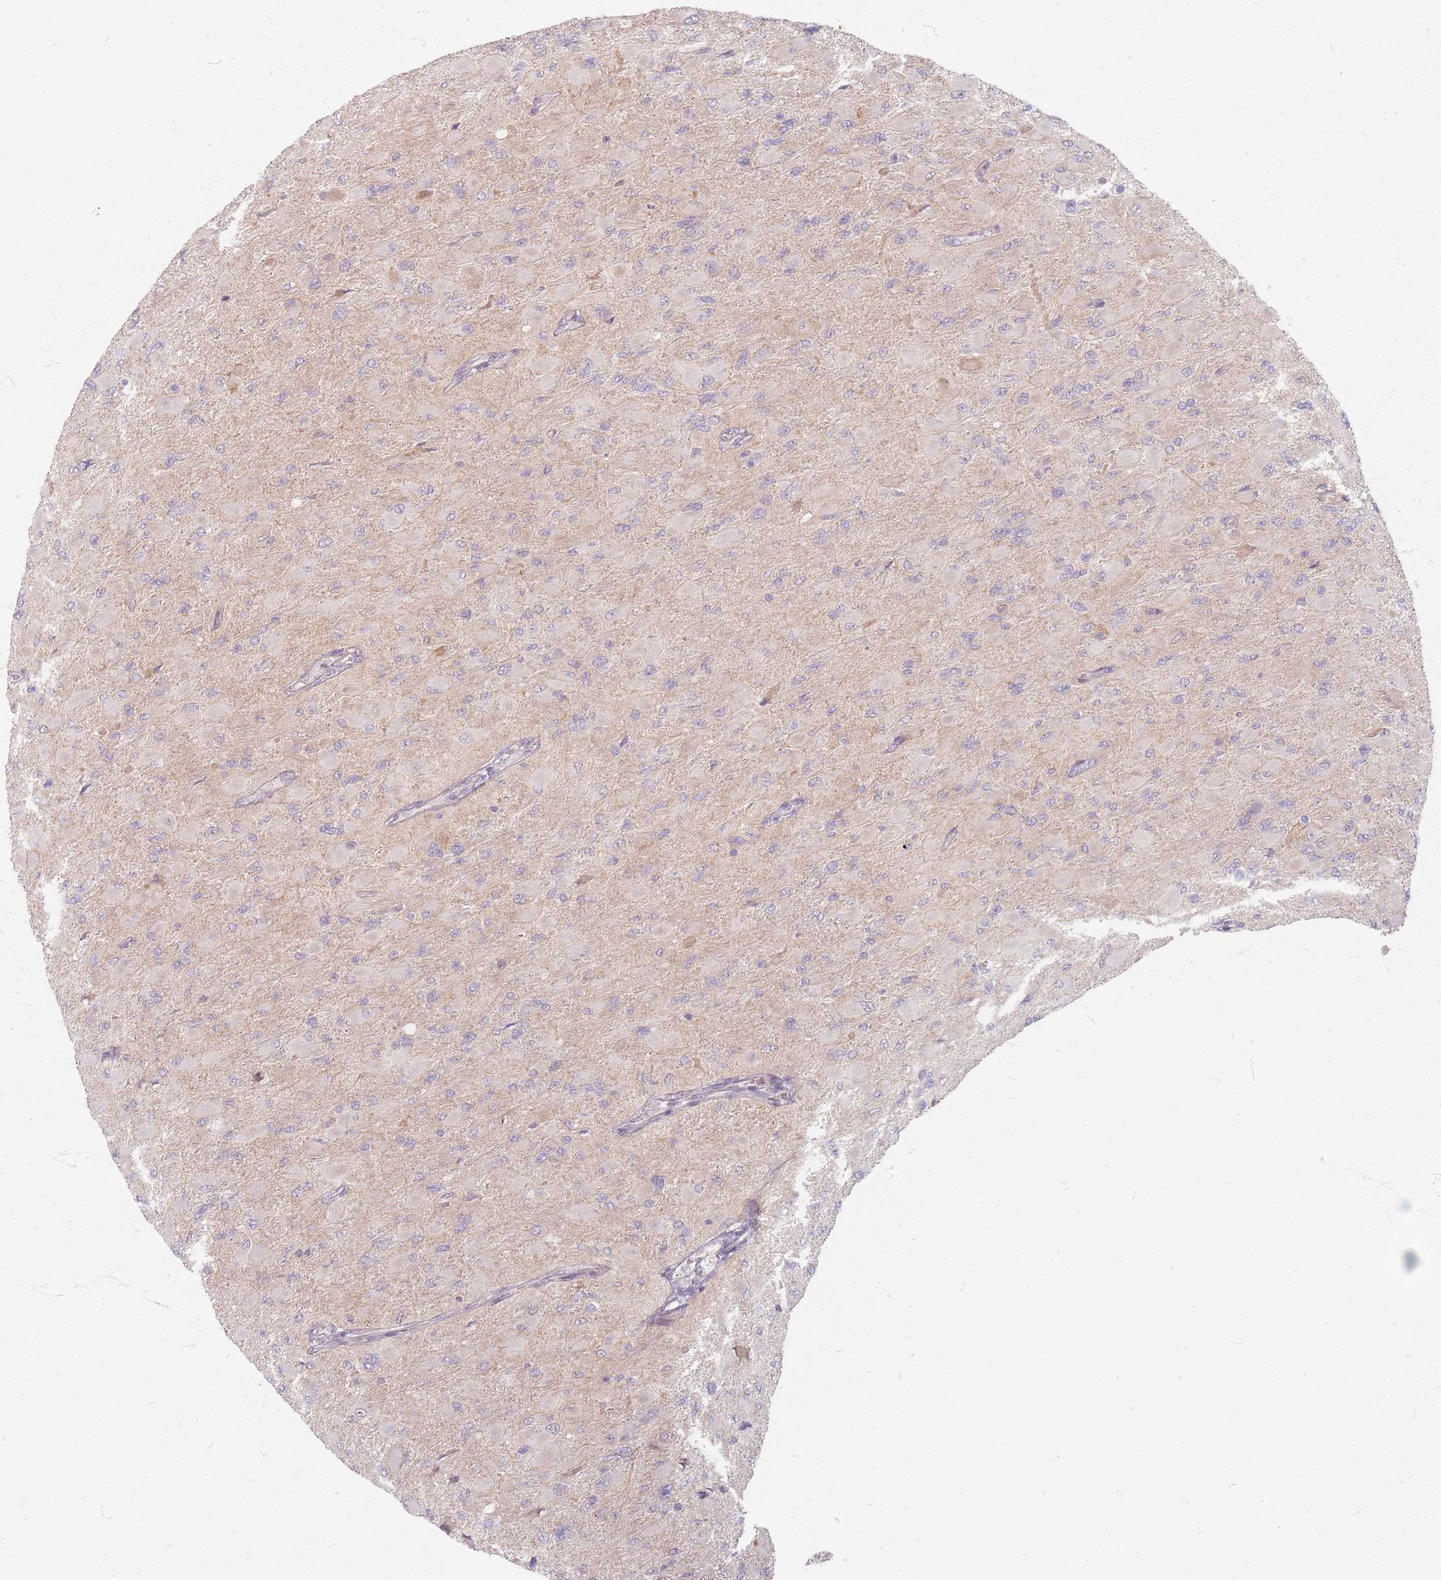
{"staining": {"intensity": "negative", "quantity": "none", "location": "none"}, "tissue": "glioma", "cell_type": "Tumor cells", "image_type": "cancer", "snomed": [{"axis": "morphology", "description": "Glioma, malignant, High grade"}, {"axis": "topography", "description": "Cerebral cortex"}], "caption": "High magnification brightfield microscopy of malignant glioma (high-grade) stained with DAB (brown) and counterstained with hematoxylin (blue): tumor cells show no significant positivity.", "gene": "GABRA6", "patient": {"sex": "female", "age": 36}}